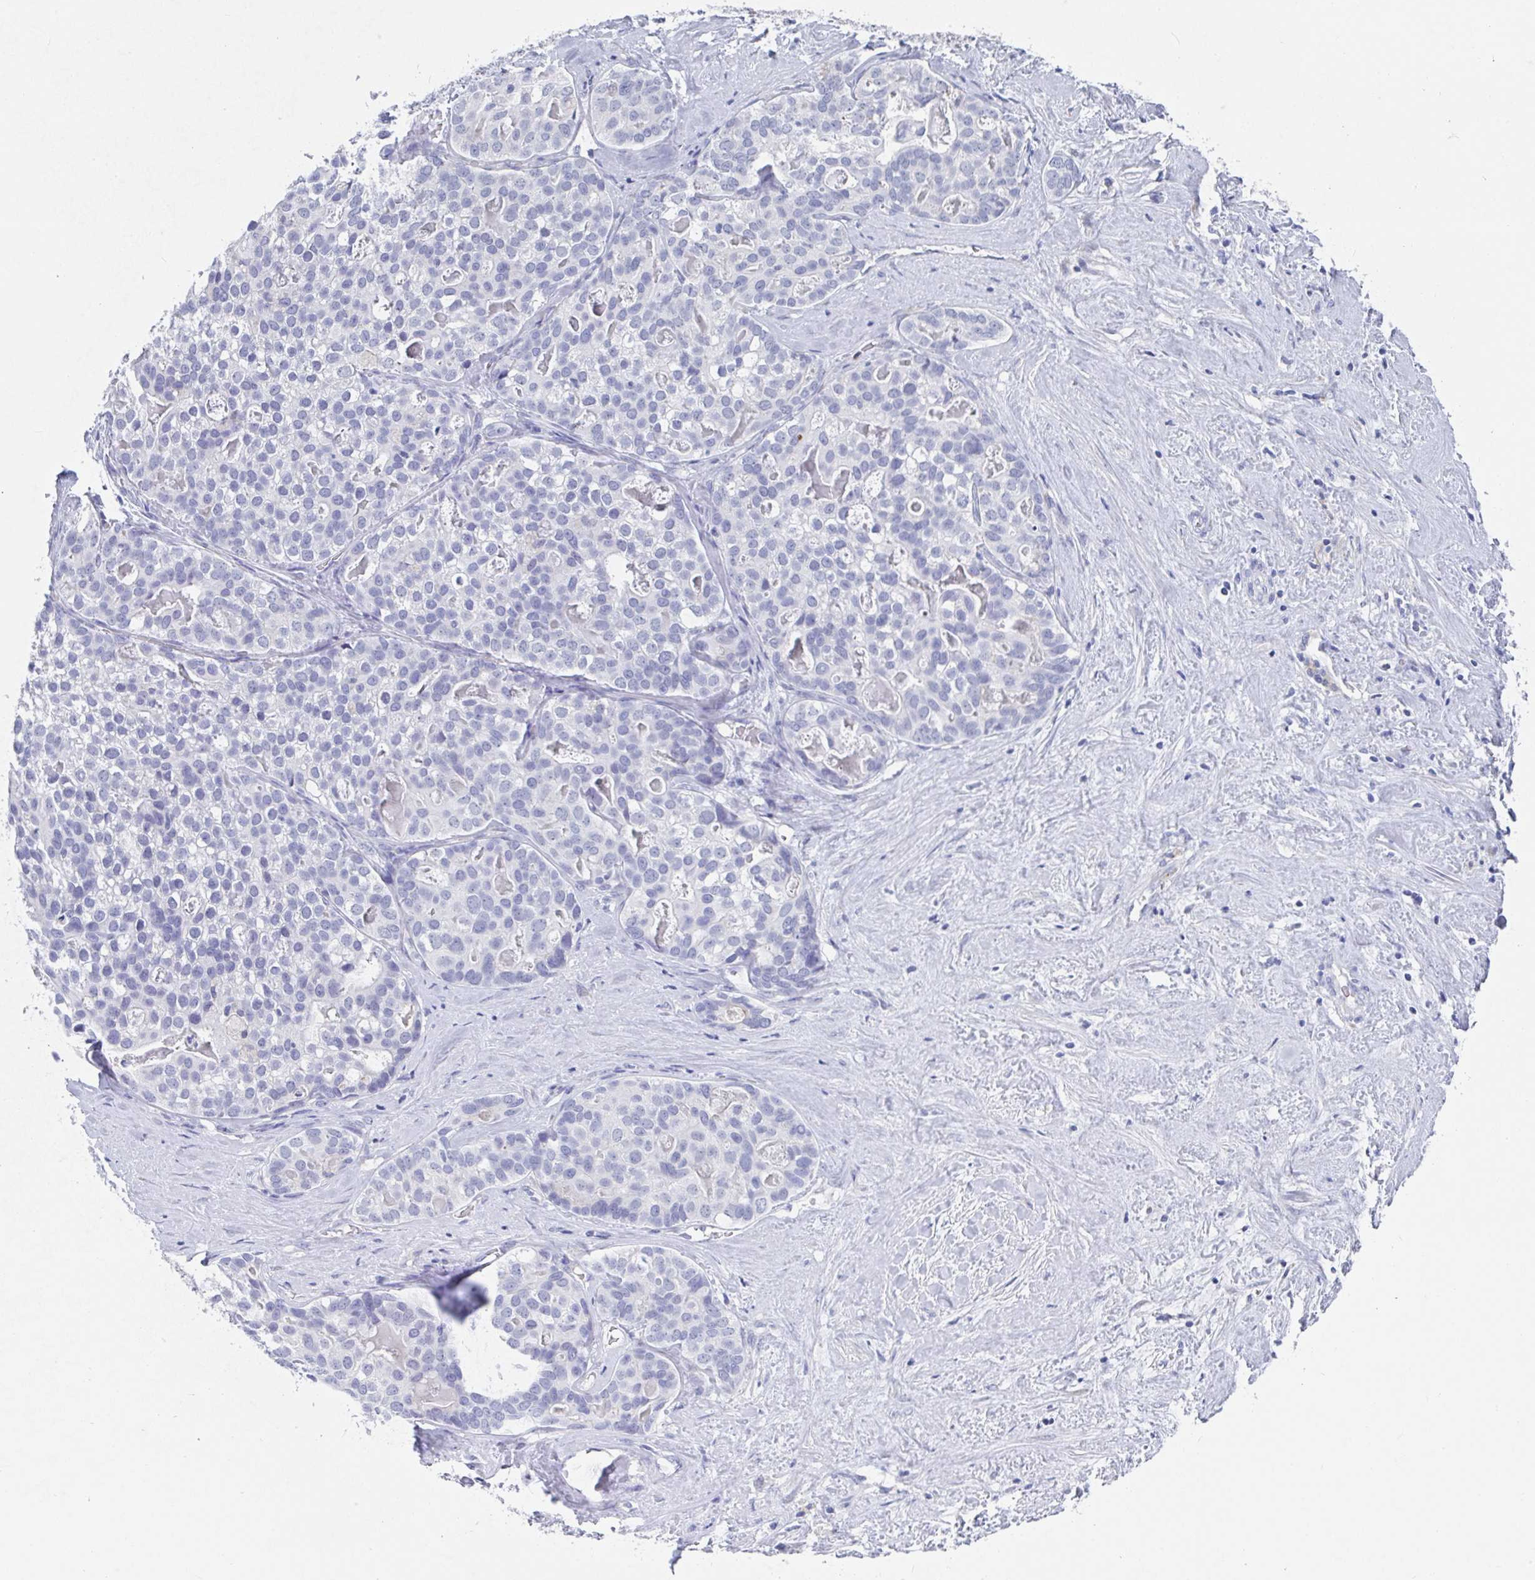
{"staining": {"intensity": "negative", "quantity": "none", "location": "none"}, "tissue": "liver cancer", "cell_type": "Tumor cells", "image_type": "cancer", "snomed": [{"axis": "morphology", "description": "Cholangiocarcinoma"}, {"axis": "topography", "description": "Liver"}], "caption": "DAB (3,3'-diaminobenzidine) immunohistochemical staining of liver cancer (cholangiocarcinoma) shows no significant expression in tumor cells. (Brightfield microscopy of DAB (3,3'-diaminobenzidine) immunohistochemistry (IHC) at high magnification).", "gene": "TAS2R39", "patient": {"sex": "male", "age": 56}}